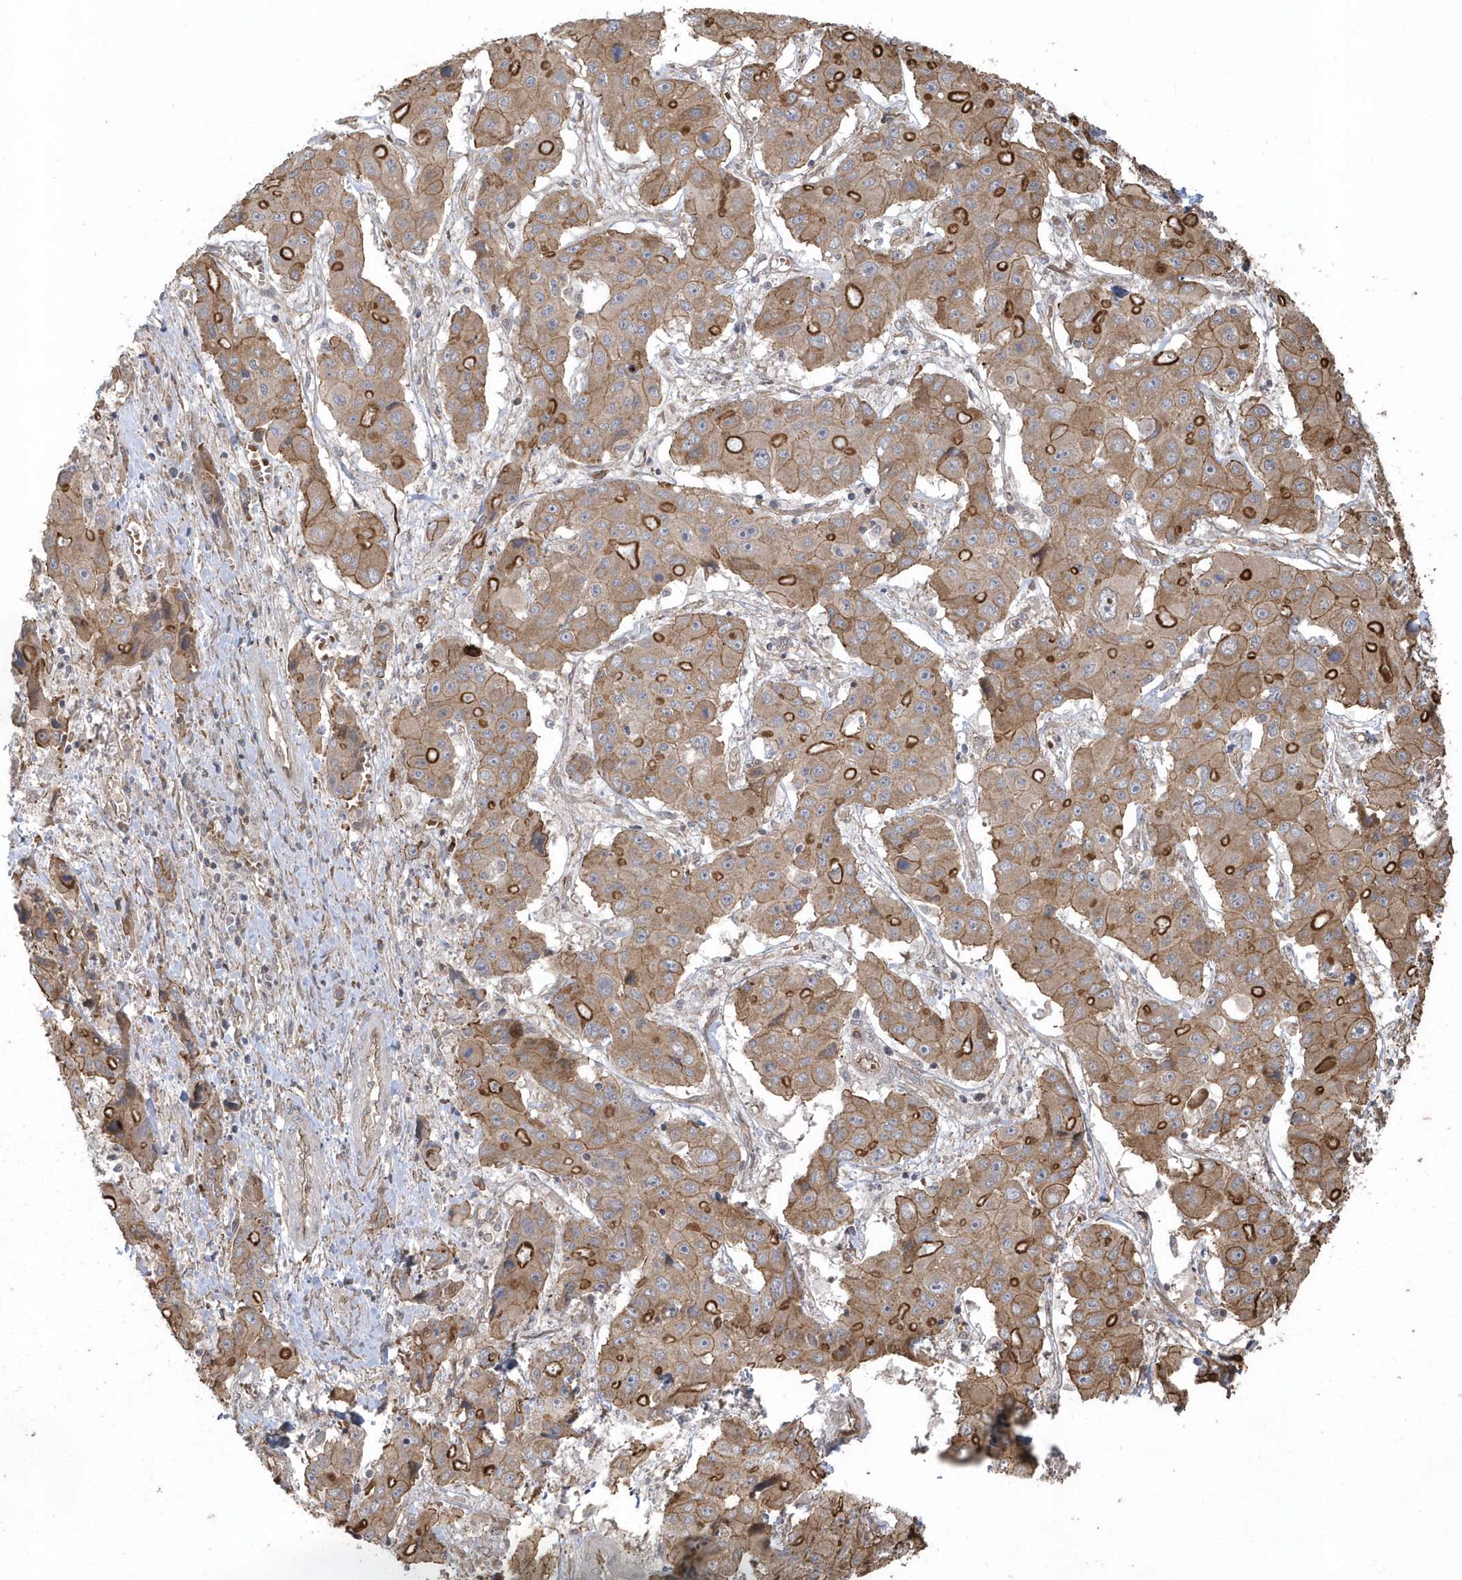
{"staining": {"intensity": "strong", "quantity": ">75%", "location": "cytoplasmic/membranous"}, "tissue": "liver cancer", "cell_type": "Tumor cells", "image_type": "cancer", "snomed": [{"axis": "morphology", "description": "Cholangiocarcinoma"}, {"axis": "topography", "description": "Liver"}], "caption": "Immunohistochemistry photomicrograph of neoplastic tissue: cholangiocarcinoma (liver) stained using IHC demonstrates high levels of strong protein expression localized specifically in the cytoplasmic/membranous of tumor cells, appearing as a cytoplasmic/membranous brown color.", "gene": "HERPUD1", "patient": {"sex": "male", "age": 67}}